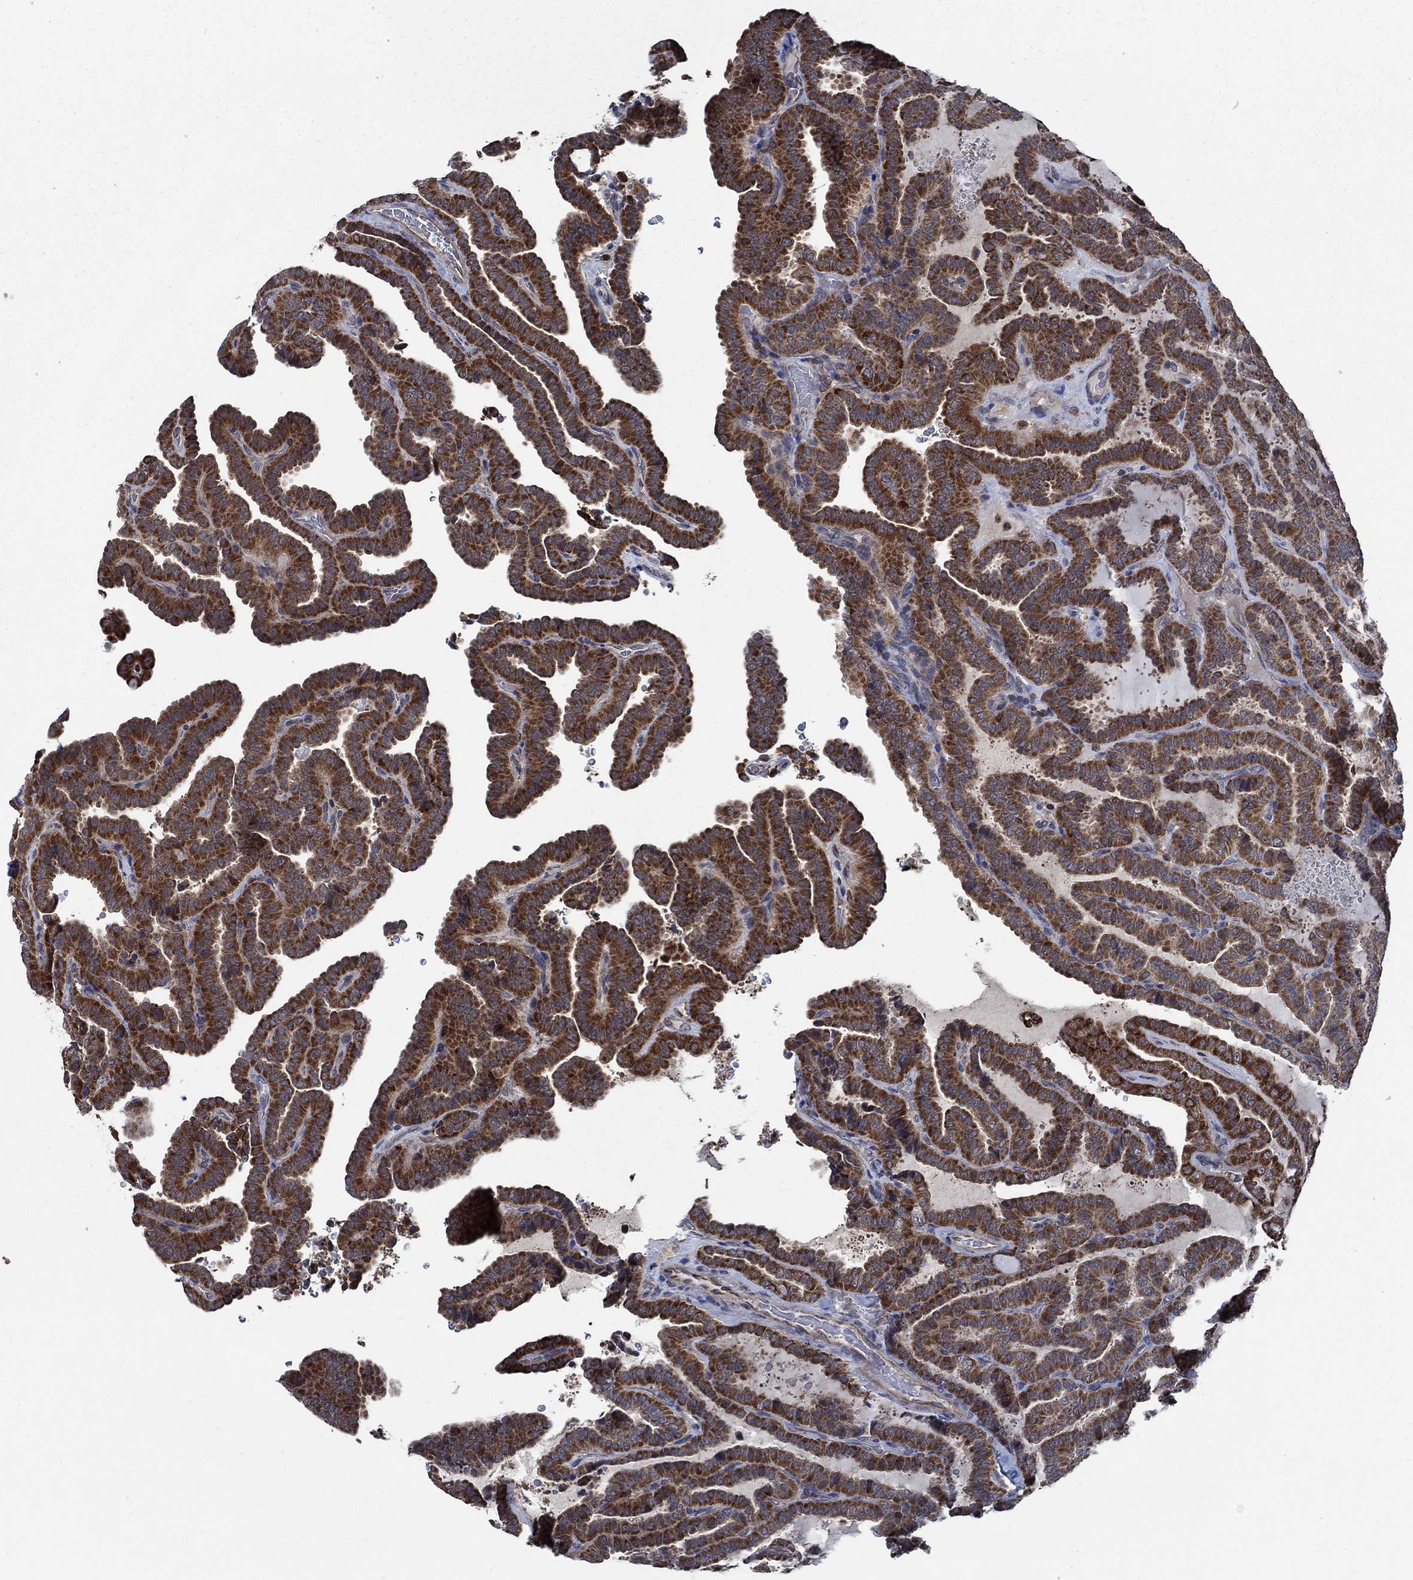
{"staining": {"intensity": "strong", "quantity": "25%-75%", "location": "cytoplasmic/membranous"}, "tissue": "thyroid cancer", "cell_type": "Tumor cells", "image_type": "cancer", "snomed": [{"axis": "morphology", "description": "Papillary adenocarcinoma, NOS"}, {"axis": "topography", "description": "Thyroid gland"}], "caption": "Immunohistochemical staining of thyroid cancer demonstrates high levels of strong cytoplasmic/membranous staining in approximately 25%-75% of tumor cells.", "gene": "STXBP6", "patient": {"sex": "female", "age": 39}}